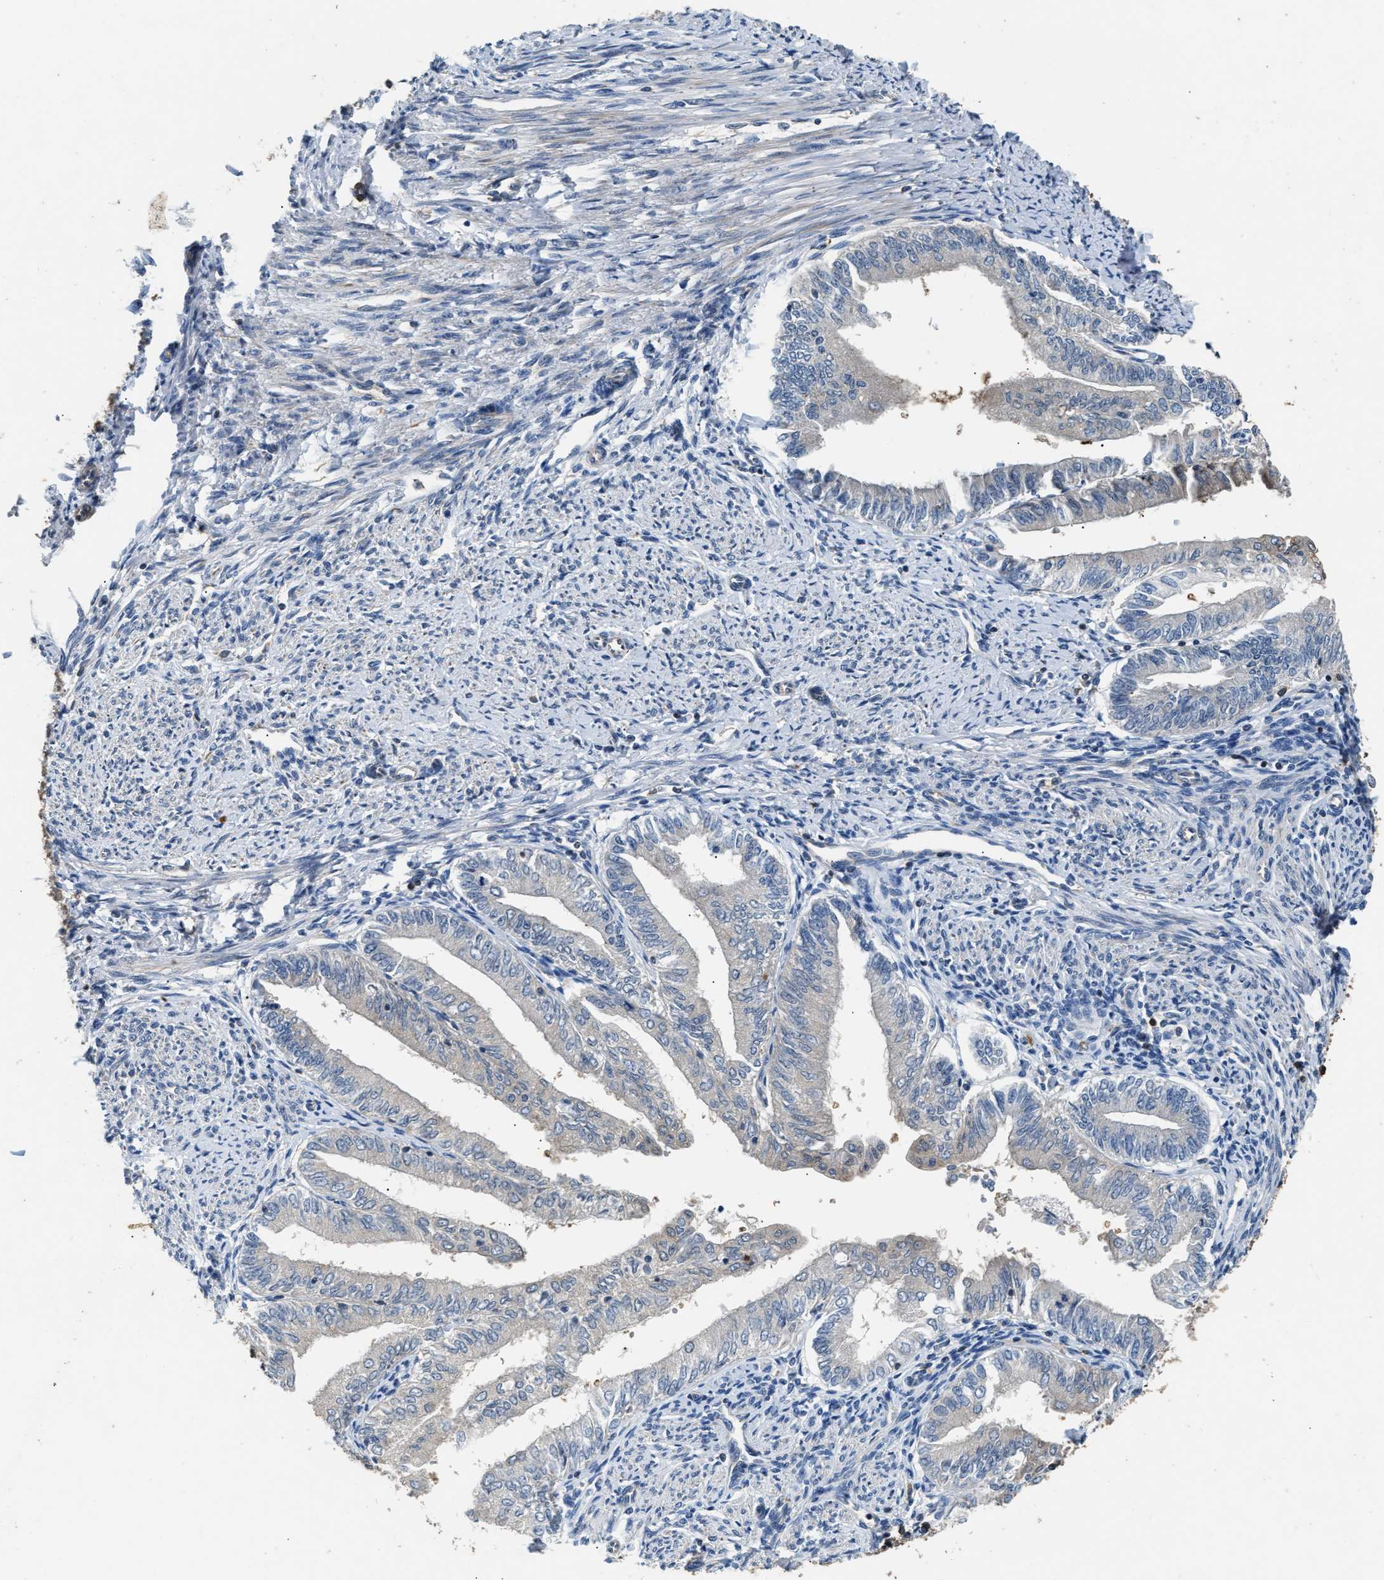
{"staining": {"intensity": "negative", "quantity": "none", "location": "none"}, "tissue": "endometrial cancer", "cell_type": "Tumor cells", "image_type": "cancer", "snomed": [{"axis": "morphology", "description": "Adenocarcinoma, NOS"}, {"axis": "topography", "description": "Endometrium"}], "caption": "Tumor cells are negative for protein expression in human endometrial cancer (adenocarcinoma).", "gene": "CHUK", "patient": {"sex": "female", "age": 66}}